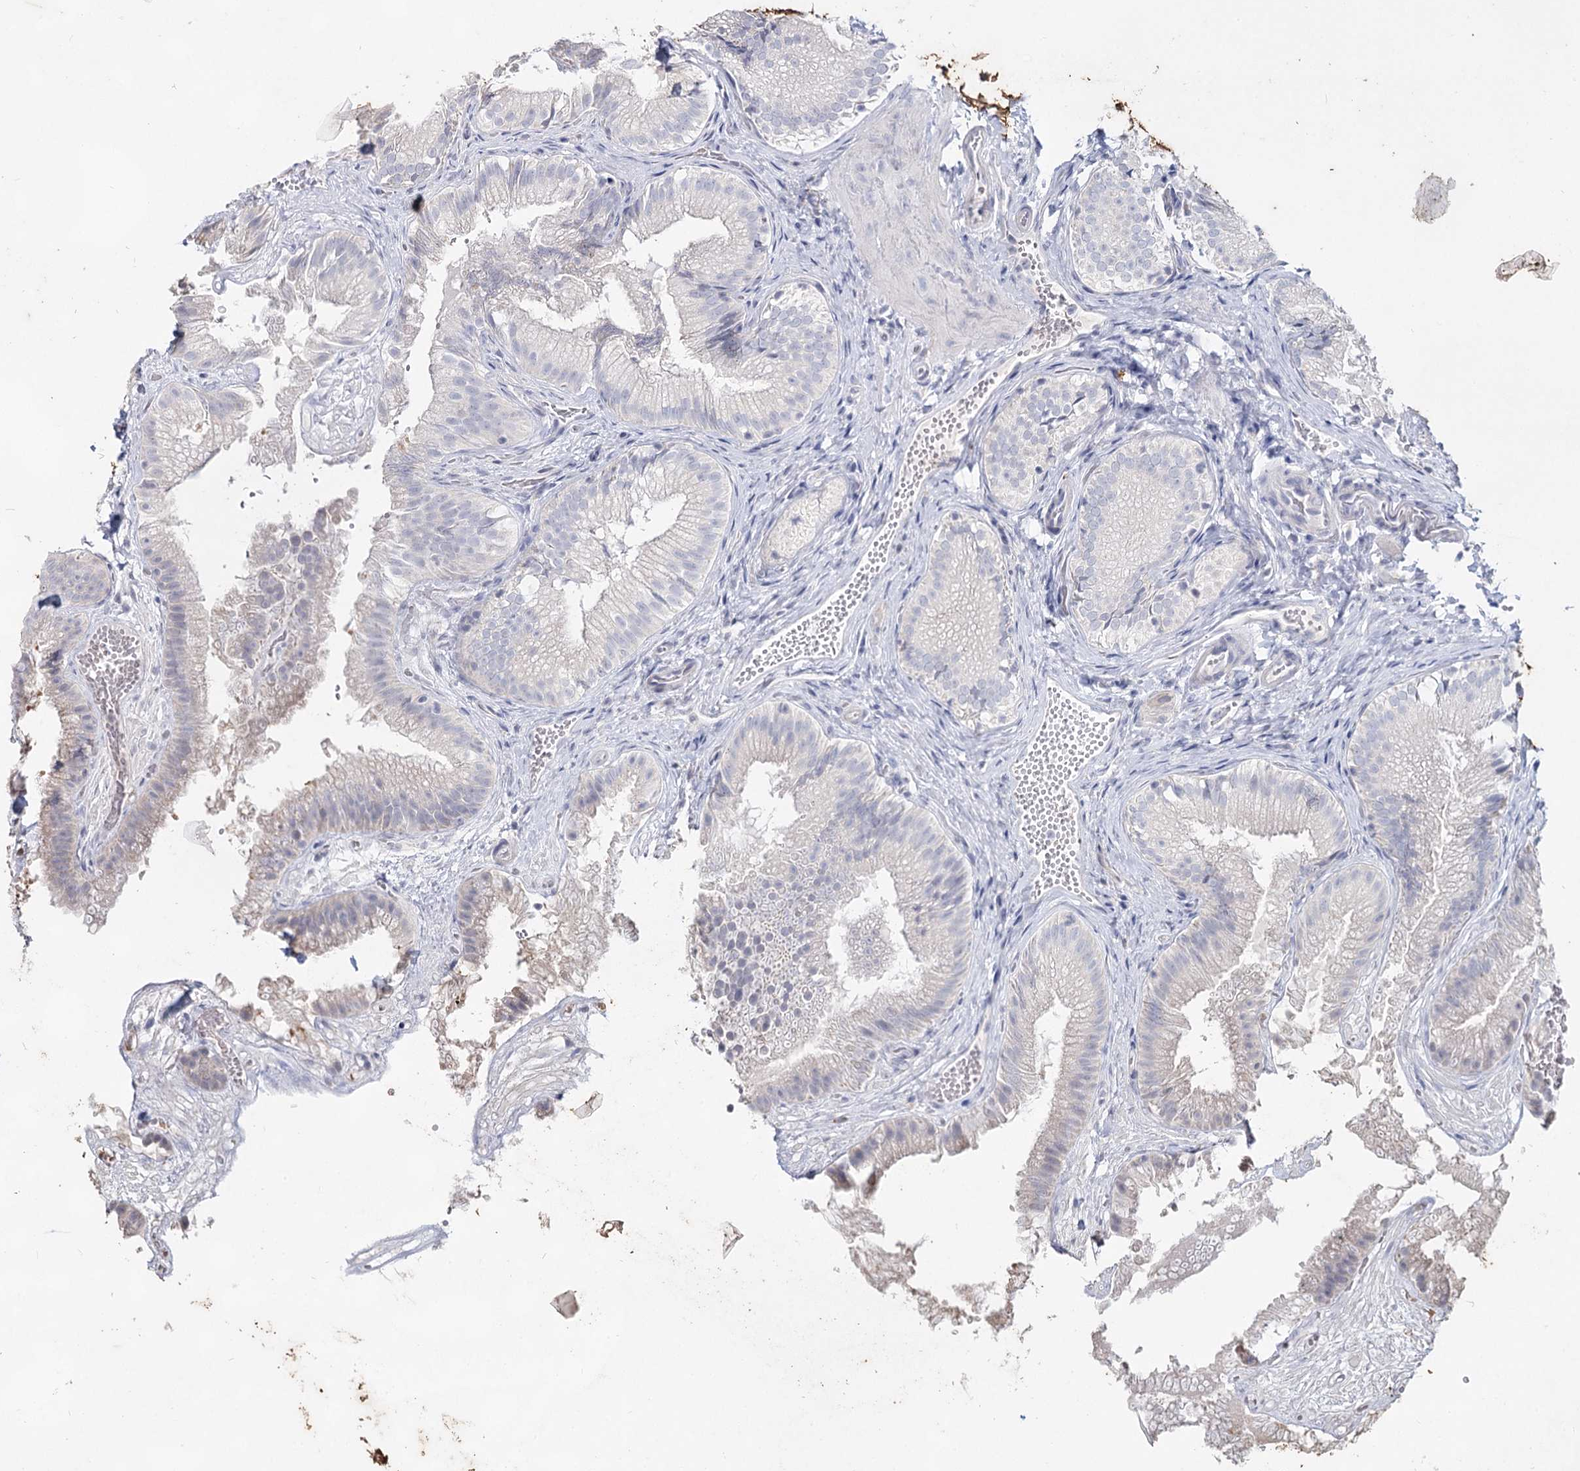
{"staining": {"intensity": "negative", "quantity": "none", "location": "none"}, "tissue": "gallbladder", "cell_type": "Glandular cells", "image_type": "normal", "snomed": [{"axis": "morphology", "description": "Normal tissue, NOS"}, {"axis": "topography", "description": "Gallbladder"}], "caption": "IHC image of benign human gallbladder stained for a protein (brown), which exhibits no positivity in glandular cells. Nuclei are stained in blue.", "gene": "CCDC73", "patient": {"sex": "female", "age": 30}}